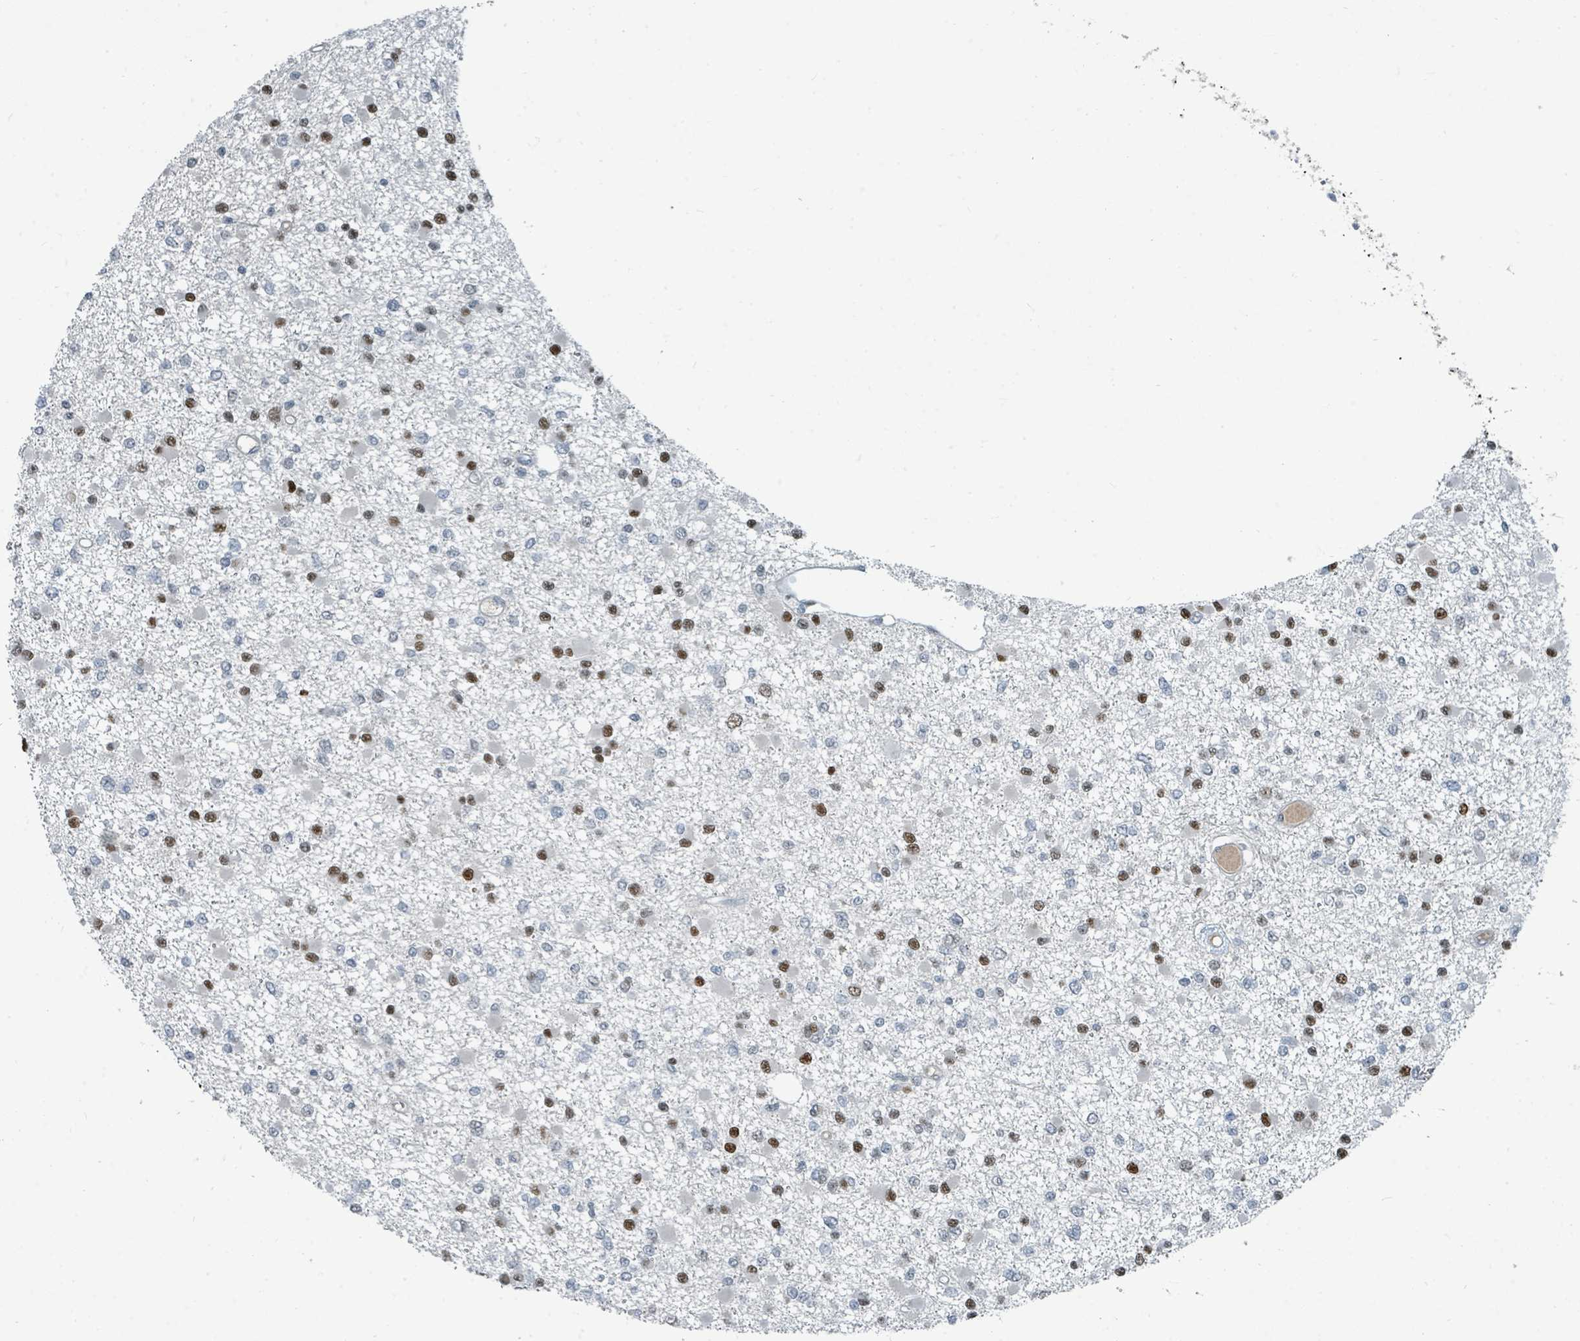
{"staining": {"intensity": "strong", "quantity": "25%-75%", "location": "nuclear"}, "tissue": "glioma", "cell_type": "Tumor cells", "image_type": "cancer", "snomed": [{"axis": "morphology", "description": "Glioma, malignant, Low grade"}, {"axis": "topography", "description": "Brain"}], "caption": "A high amount of strong nuclear staining is appreciated in approximately 25%-75% of tumor cells in glioma tissue.", "gene": "UCK1", "patient": {"sex": "female", "age": 22}}